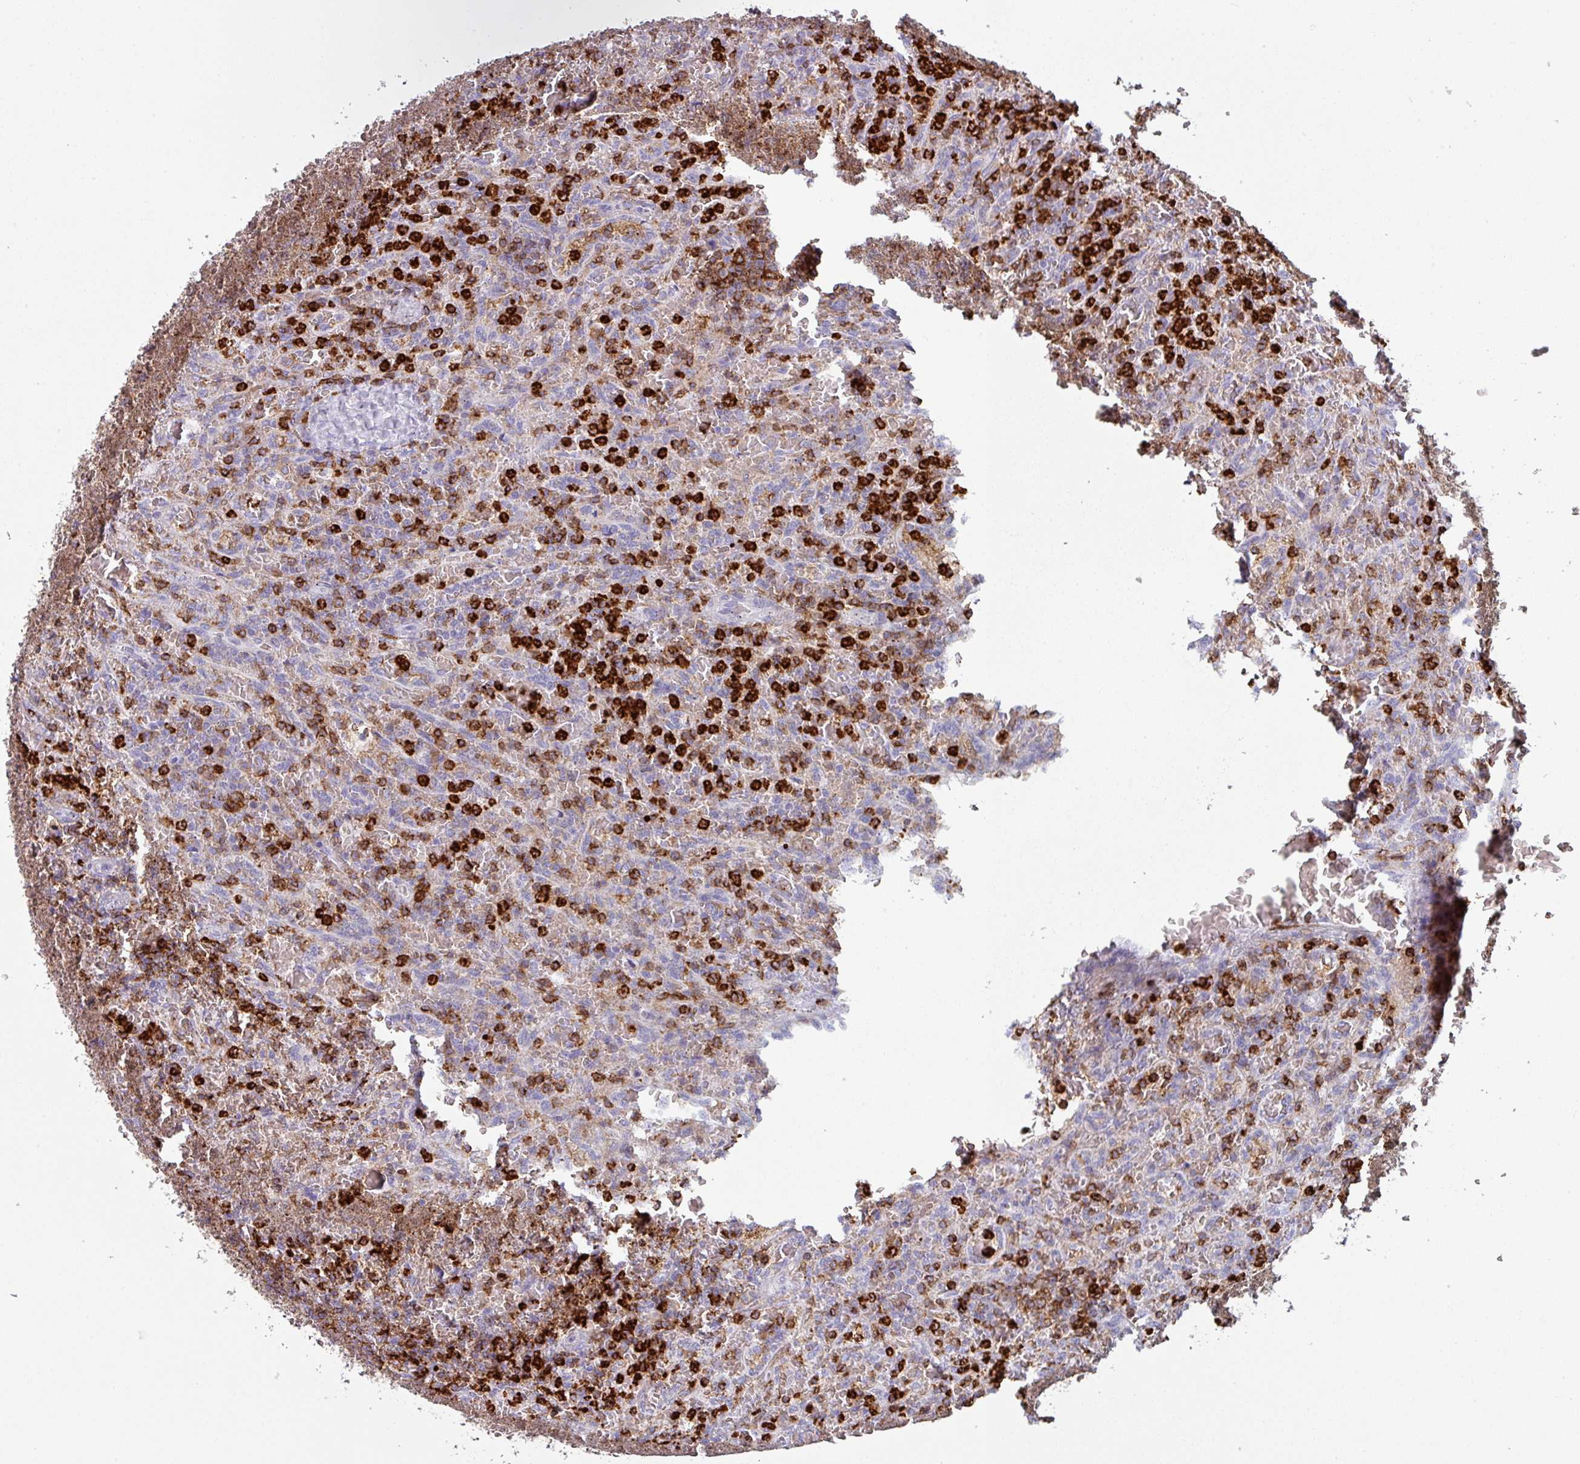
{"staining": {"intensity": "strong", "quantity": "25%-75%", "location": "cytoplasmic/membranous"}, "tissue": "lymphoma", "cell_type": "Tumor cells", "image_type": "cancer", "snomed": [{"axis": "morphology", "description": "Malignant lymphoma, non-Hodgkin's type, Low grade"}, {"axis": "topography", "description": "Spleen"}], "caption": "Malignant lymphoma, non-Hodgkin's type (low-grade) stained with a protein marker reveals strong staining in tumor cells.", "gene": "EXOSC5", "patient": {"sex": "female", "age": 64}}